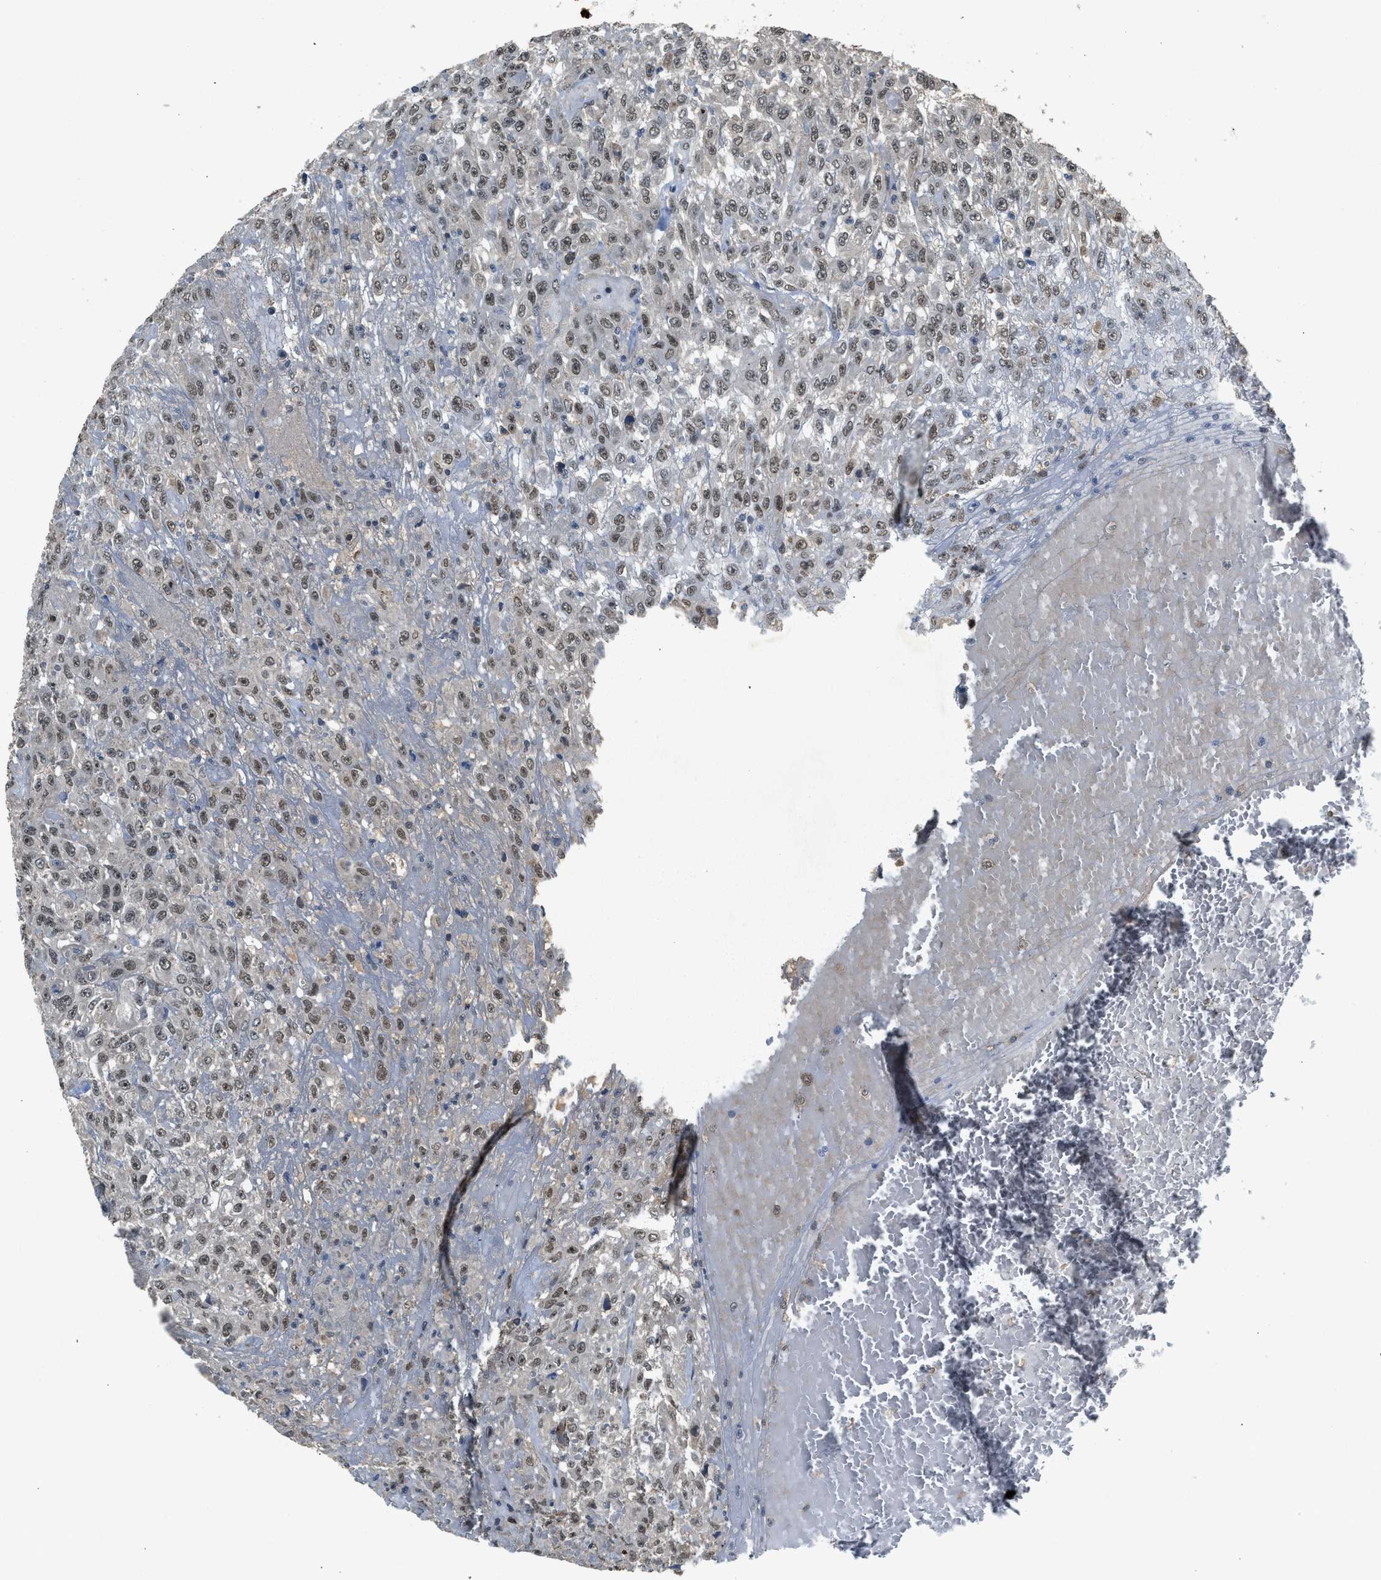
{"staining": {"intensity": "moderate", "quantity": ">75%", "location": "nuclear"}, "tissue": "urothelial cancer", "cell_type": "Tumor cells", "image_type": "cancer", "snomed": [{"axis": "morphology", "description": "Urothelial carcinoma, High grade"}, {"axis": "topography", "description": "Urinary bladder"}], "caption": "High-grade urothelial carcinoma stained with a brown dye reveals moderate nuclear positive positivity in approximately >75% of tumor cells.", "gene": "SLC15A4", "patient": {"sex": "male", "age": 46}}